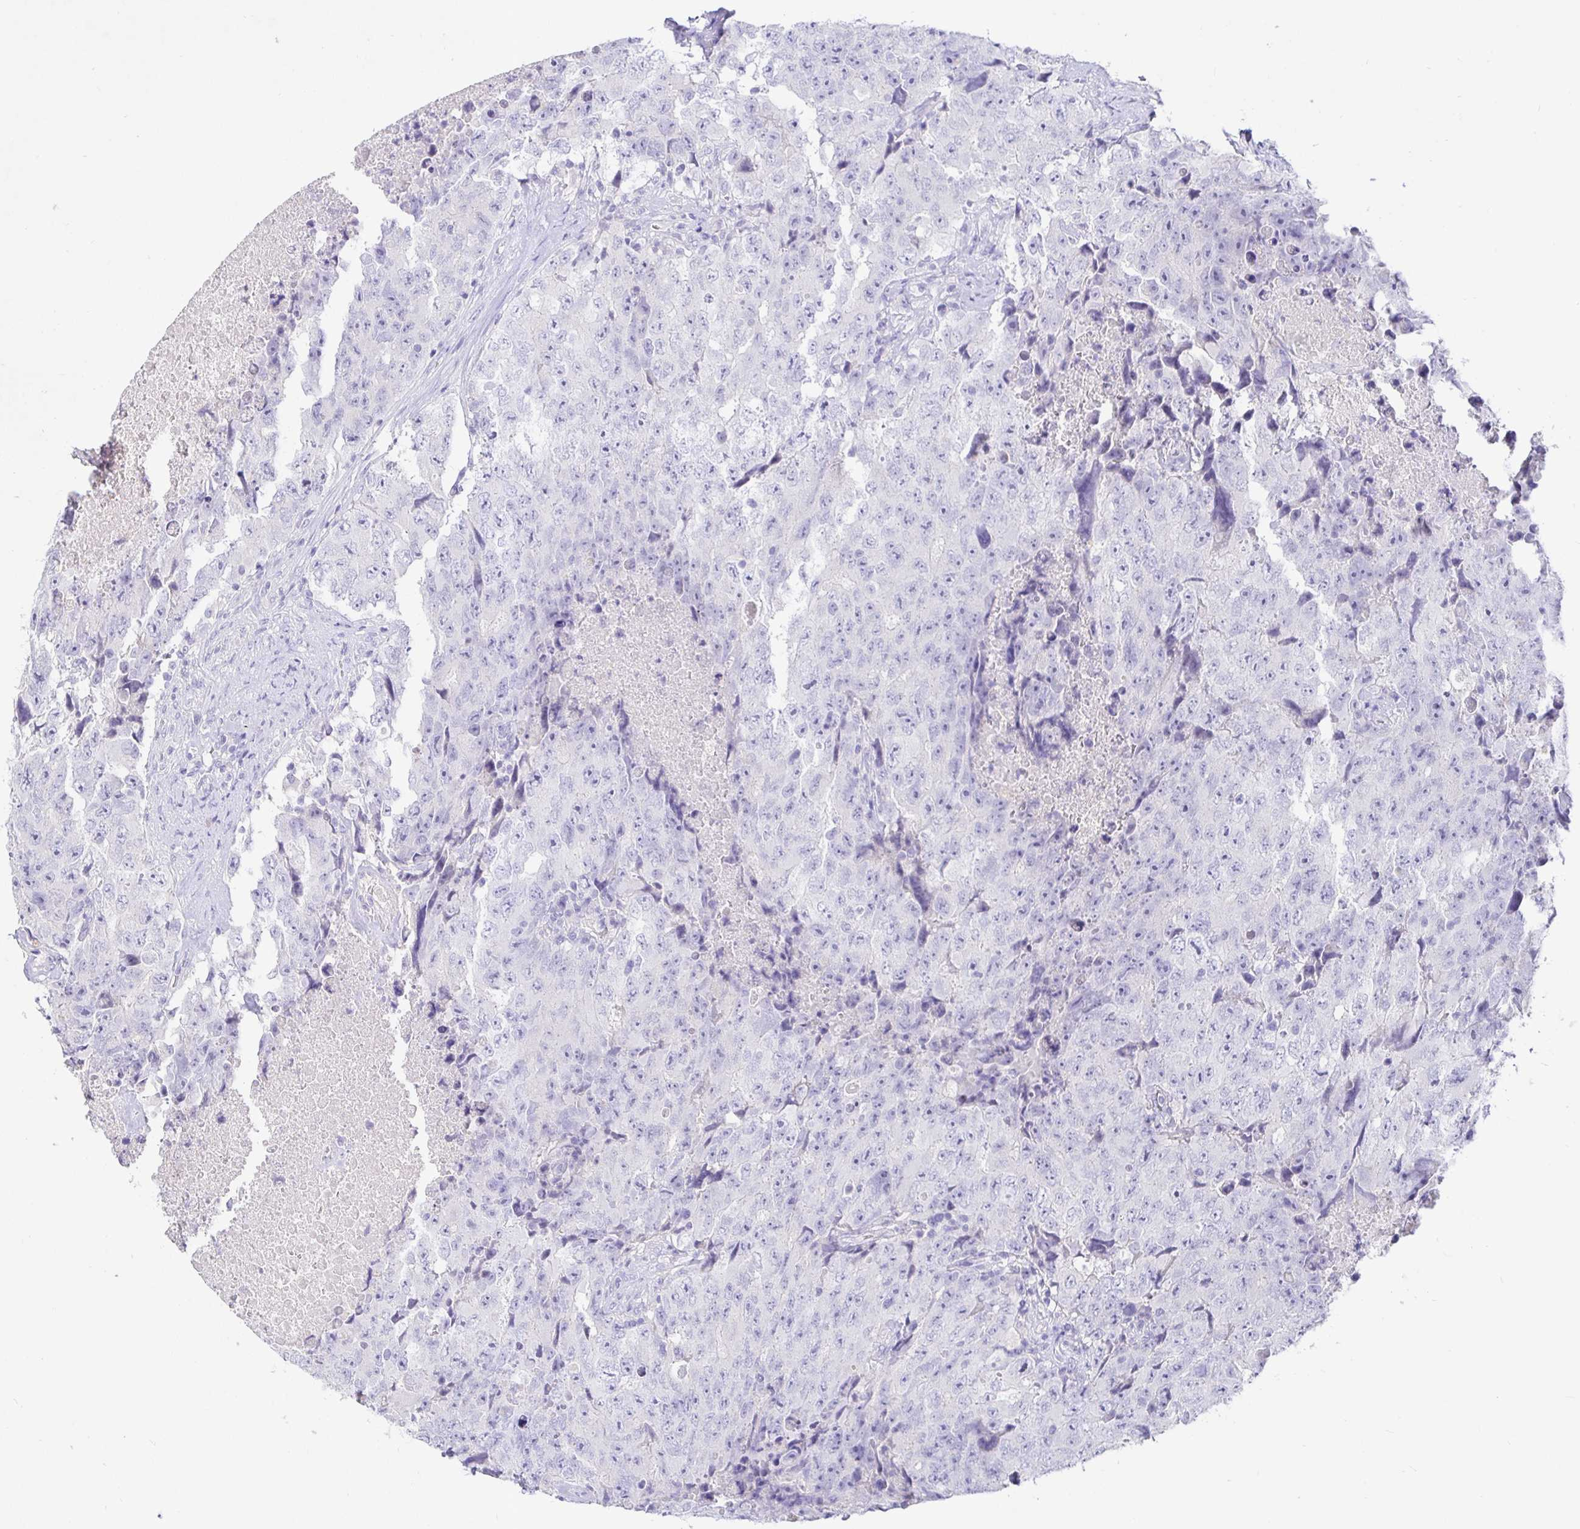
{"staining": {"intensity": "negative", "quantity": "none", "location": "none"}, "tissue": "testis cancer", "cell_type": "Tumor cells", "image_type": "cancer", "snomed": [{"axis": "morphology", "description": "Carcinoma, Embryonal, NOS"}, {"axis": "topography", "description": "Testis"}], "caption": "An image of human testis embryonal carcinoma is negative for staining in tumor cells. Nuclei are stained in blue.", "gene": "TPTE", "patient": {"sex": "male", "age": 24}}